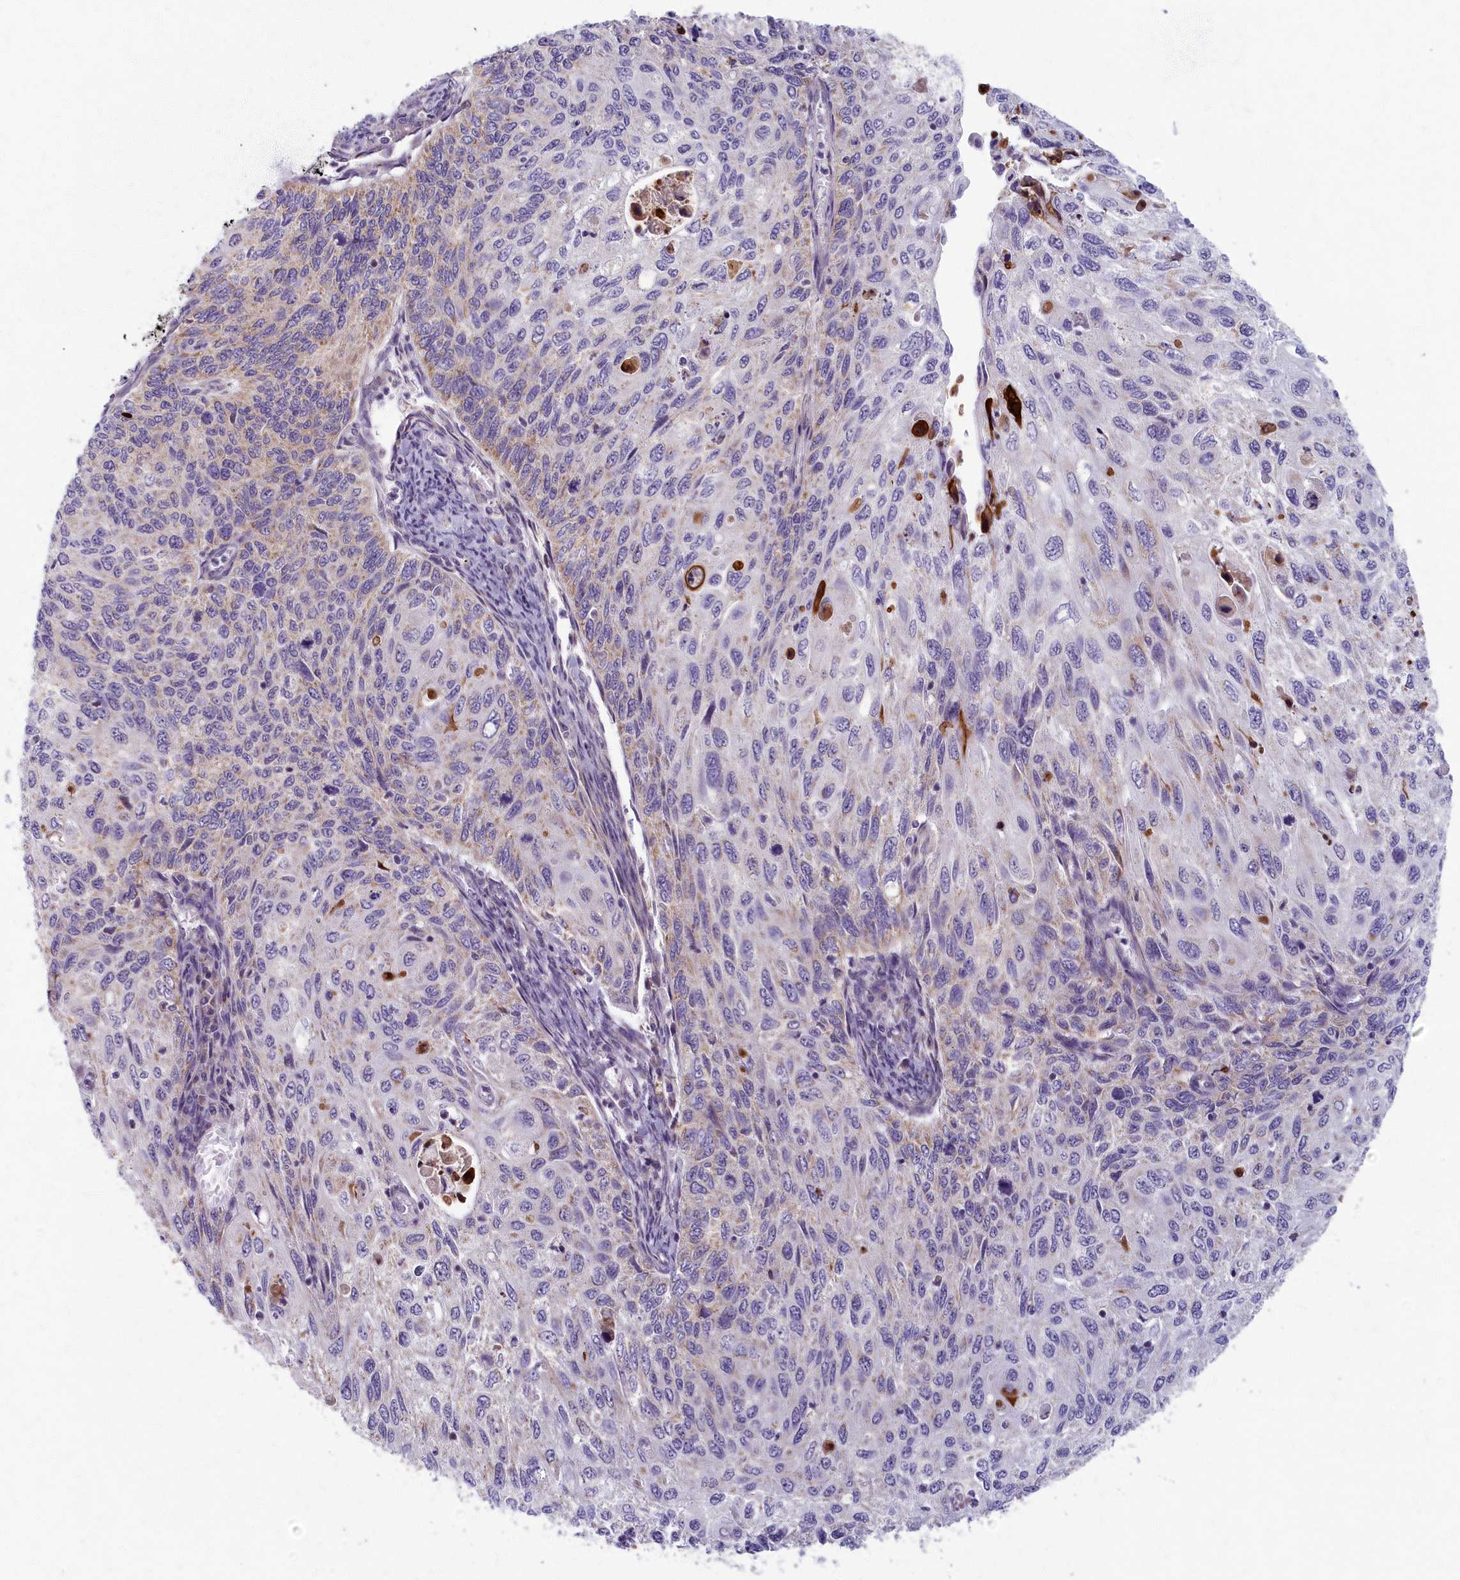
{"staining": {"intensity": "negative", "quantity": "none", "location": "none"}, "tissue": "cervical cancer", "cell_type": "Tumor cells", "image_type": "cancer", "snomed": [{"axis": "morphology", "description": "Squamous cell carcinoma, NOS"}, {"axis": "topography", "description": "Cervix"}], "caption": "Protein analysis of squamous cell carcinoma (cervical) displays no significant staining in tumor cells.", "gene": "MRPS25", "patient": {"sex": "female", "age": 70}}